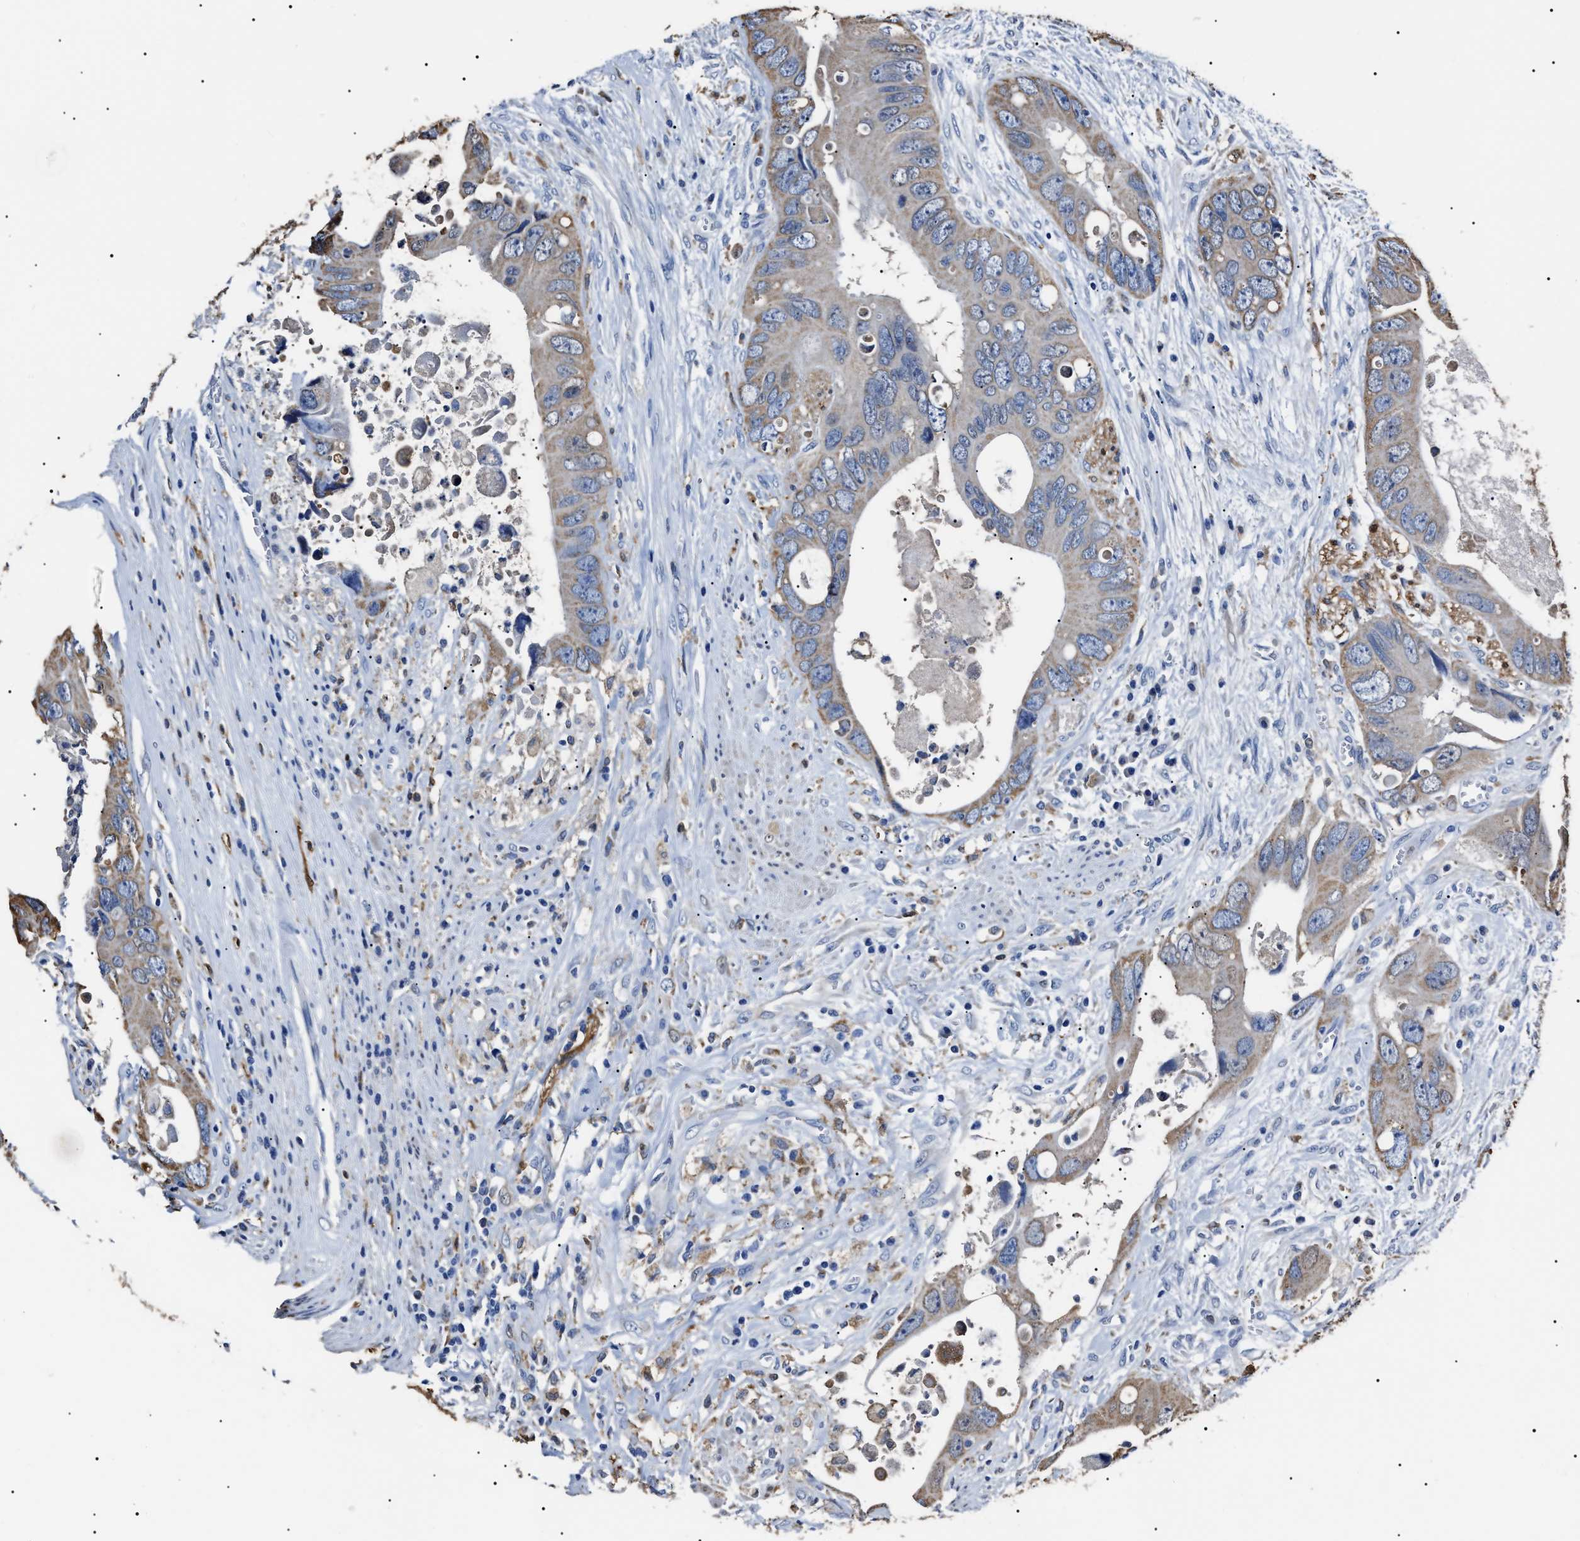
{"staining": {"intensity": "weak", "quantity": "<25%", "location": "cytoplasmic/membranous"}, "tissue": "colorectal cancer", "cell_type": "Tumor cells", "image_type": "cancer", "snomed": [{"axis": "morphology", "description": "Adenocarcinoma, NOS"}, {"axis": "topography", "description": "Rectum"}], "caption": "There is no significant staining in tumor cells of colorectal cancer.", "gene": "ALDH1A1", "patient": {"sex": "male", "age": 70}}